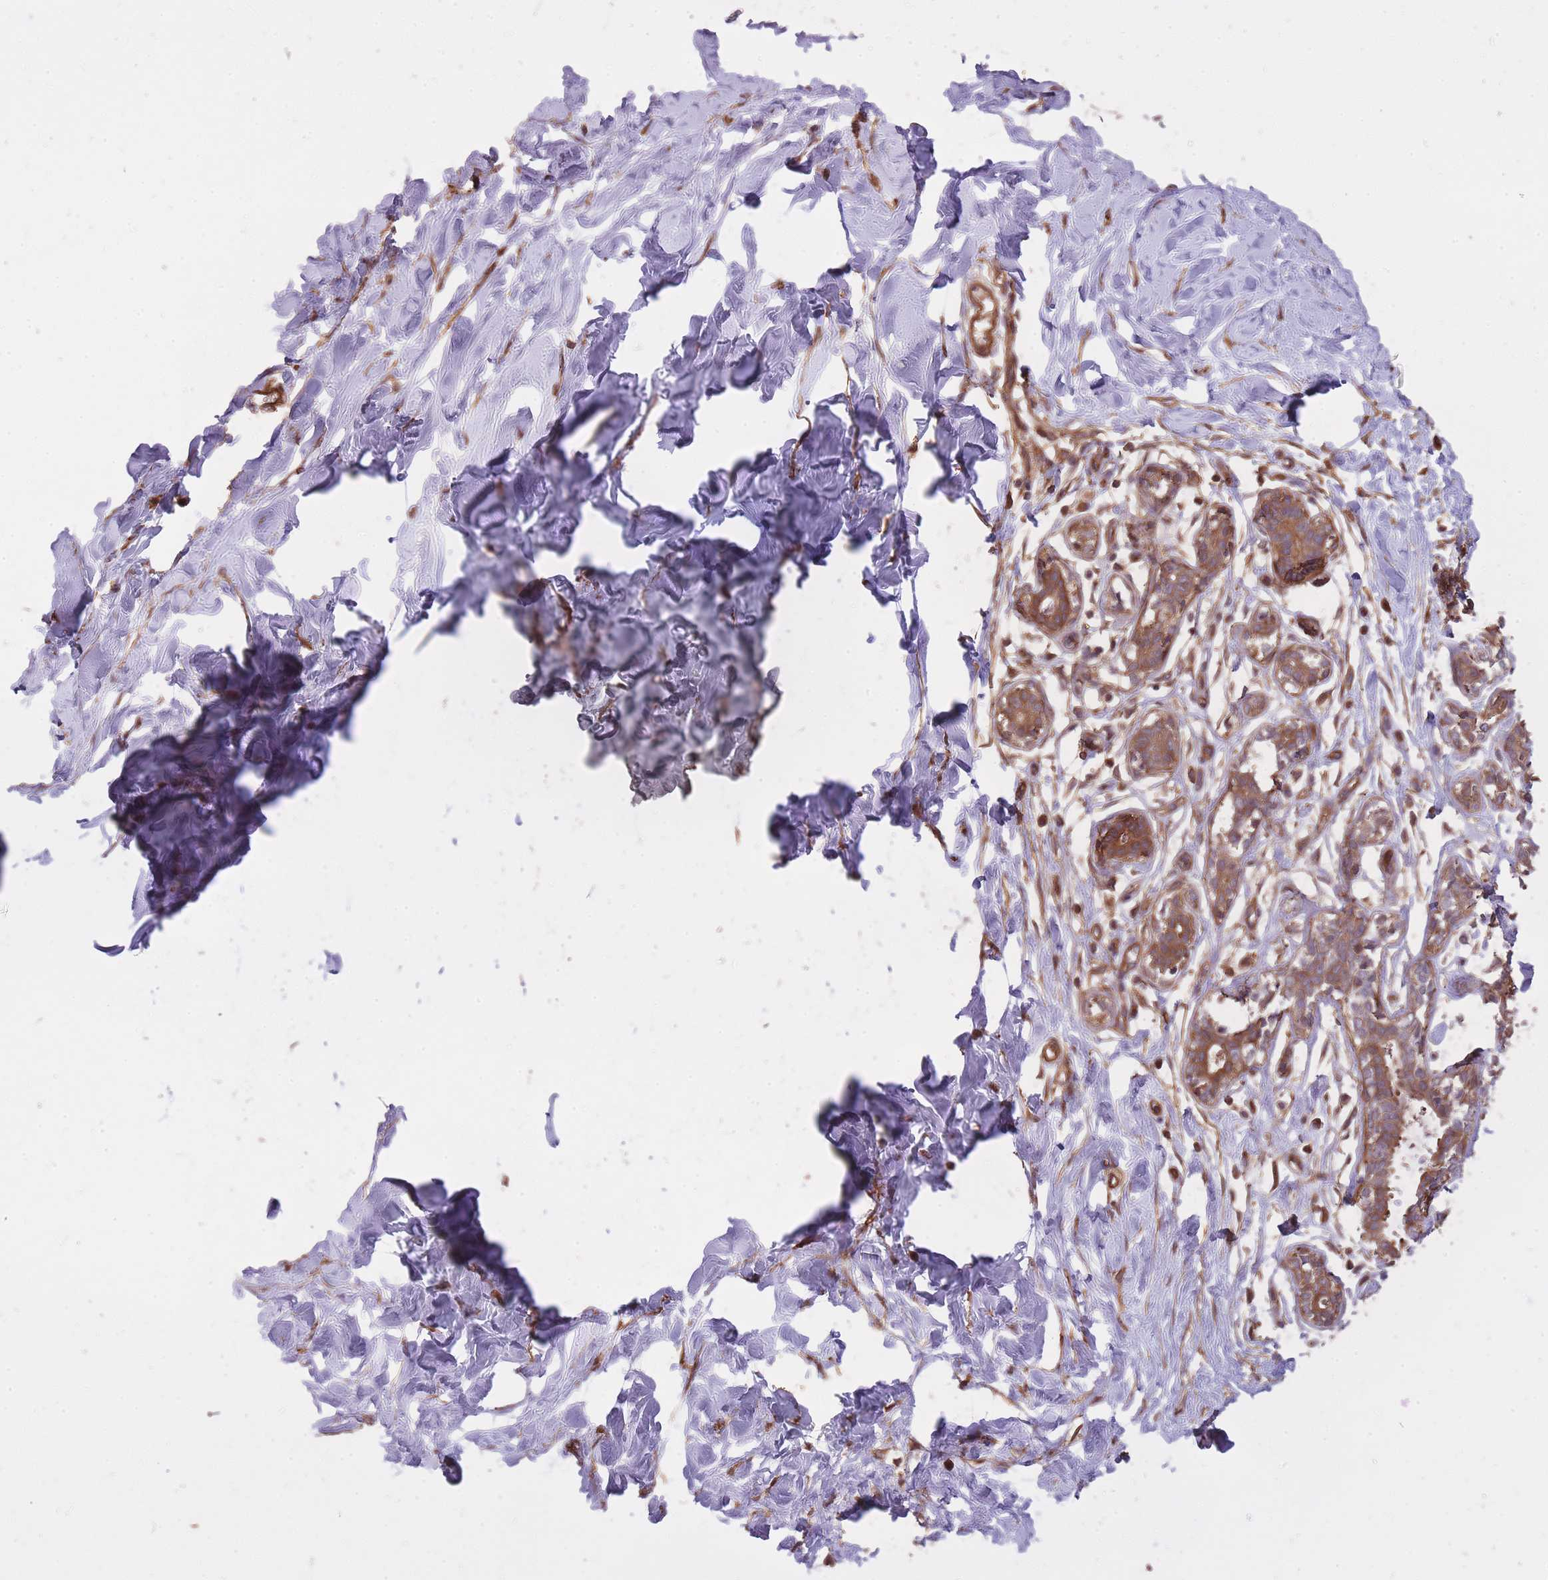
{"staining": {"intensity": "negative", "quantity": "none", "location": "none"}, "tissue": "breast", "cell_type": "Adipocytes", "image_type": "normal", "snomed": [{"axis": "morphology", "description": "Normal tissue, NOS"}, {"axis": "topography", "description": "Breast"}], "caption": "Histopathology image shows no protein expression in adipocytes of benign breast. (Stains: DAB (3,3'-diaminobenzidine) immunohistochemistry with hematoxylin counter stain, Microscopy: brightfield microscopy at high magnification).", "gene": "ARMH3", "patient": {"sex": "female", "age": 27}}